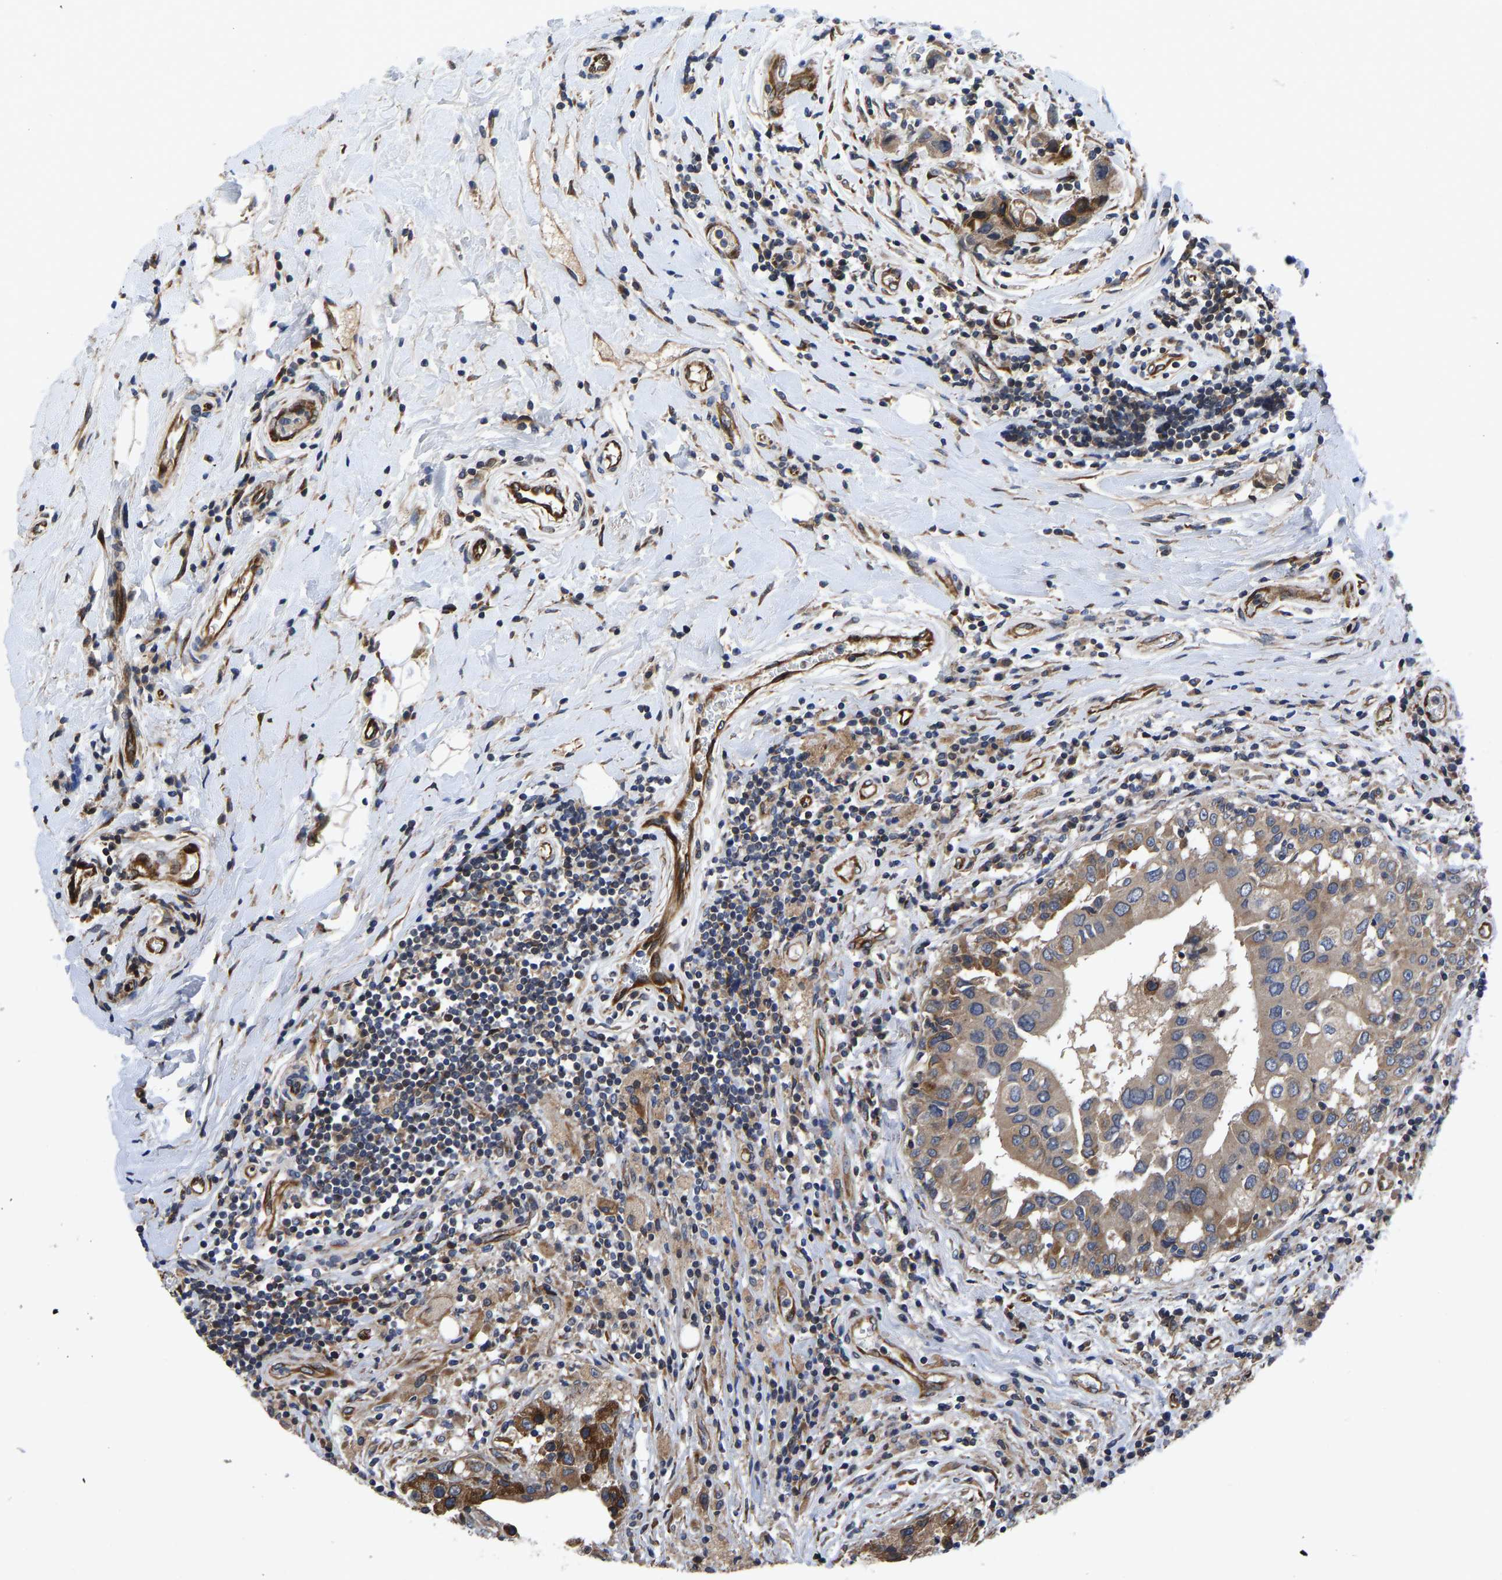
{"staining": {"intensity": "weak", "quantity": ">75%", "location": "cytoplasmic/membranous"}, "tissue": "breast cancer", "cell_type": "Tumor cells", "image_type": "cancer", "snomed": [{"axis": "morphology", "description": "Duct carcinoma"}, {"axis": "topography", "description": "Breast"}], "caption": "A histopathology image showing weak cytoplasmic/membranous staining in about >75% of tumor cells in breast infiltrating ductal carcinoma, as visualized by brown immunohistochemical staining.", "gene": "FRRS1", "patient": {"sex": "female", "age": 27}}